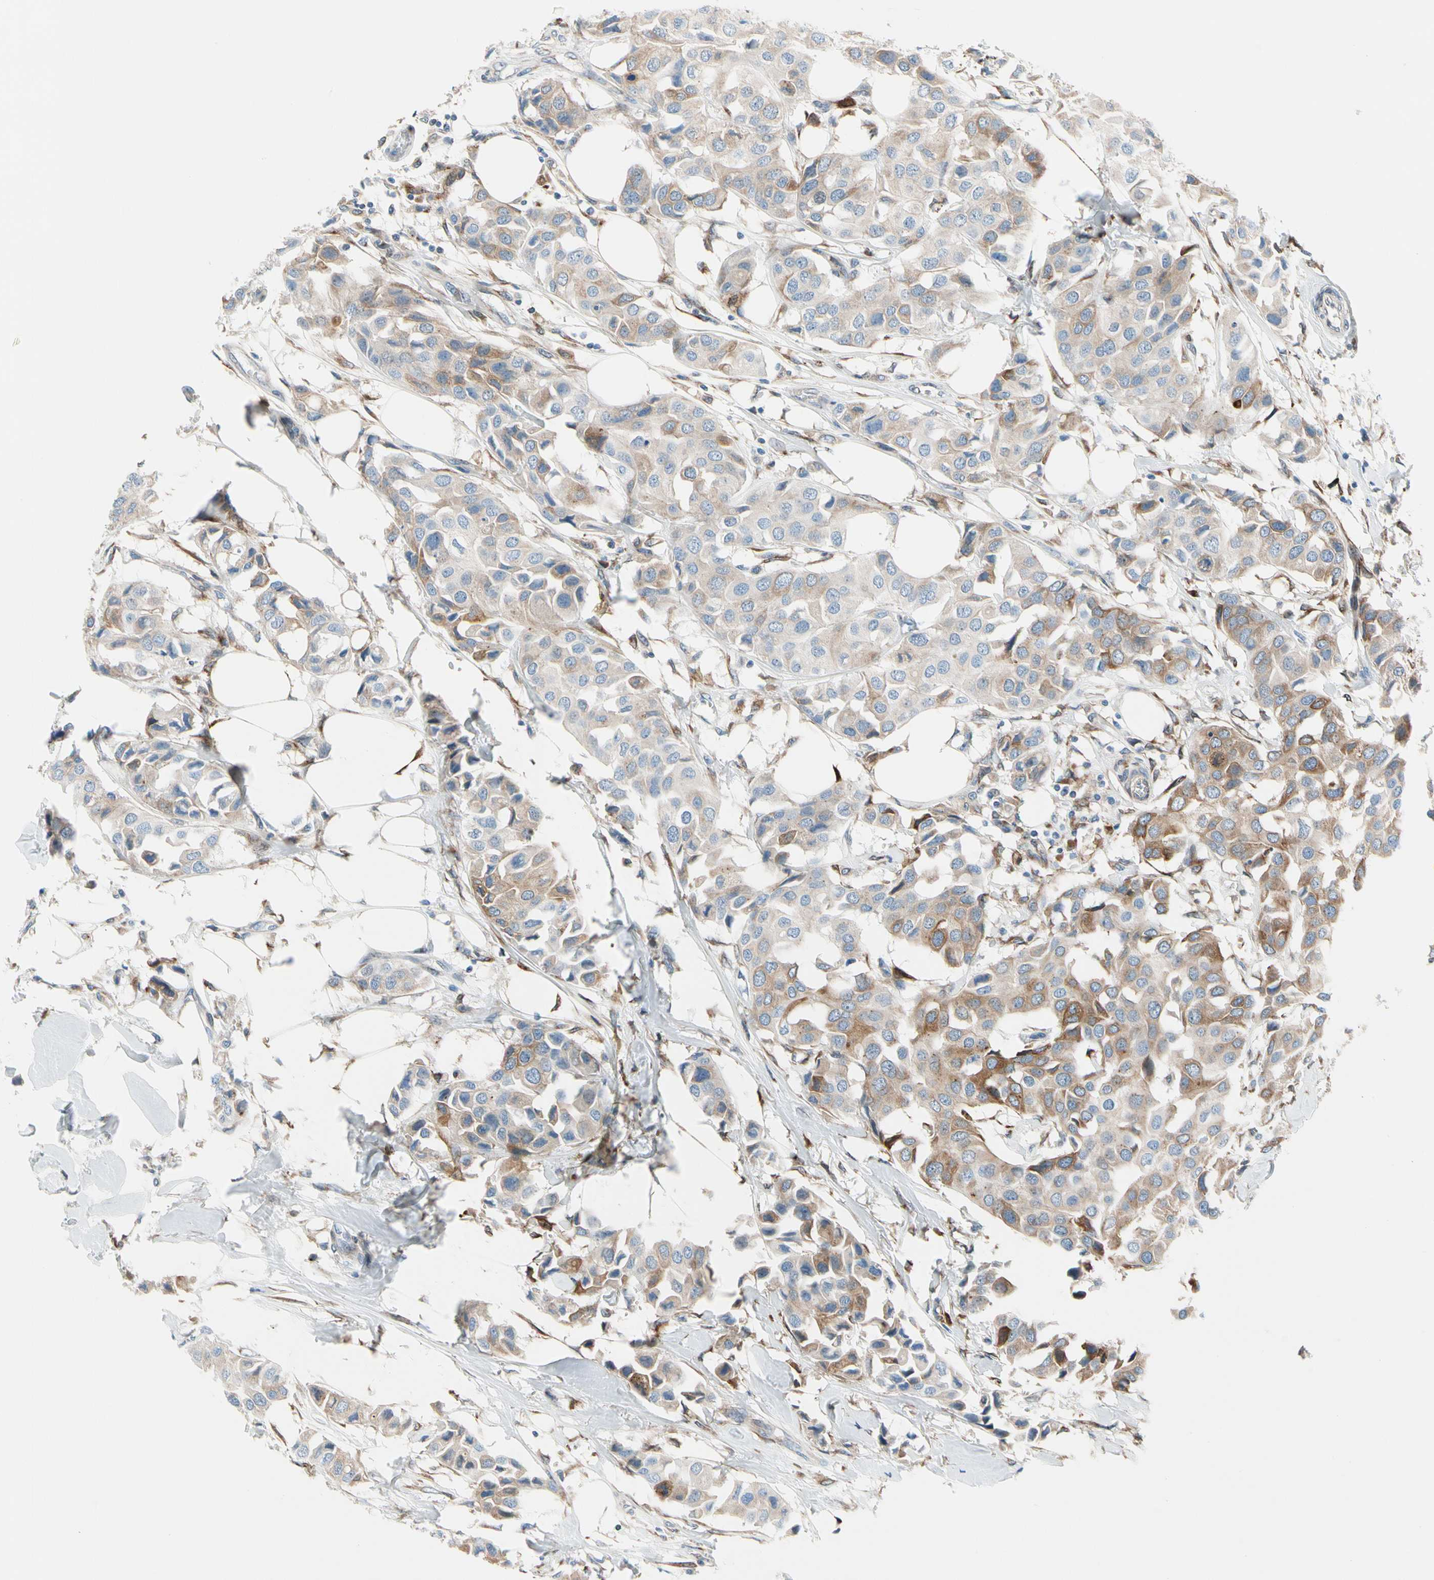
{"staining": {"intensity": "moderate", "quantity": "<25%", "location": "cytoplasmic/membranous"}, "tissue": "breast cancer", "cell_type": "Tumor cells", "image_type": "cancer", "snomed": [{"axis": "morphology", "description": "Duct carcinoma"}, {"axis": "topography", "description": "Breast"}], "caption": "Protein positivity by IHC displays moderate cytoplasmic/membranous staining in approximately <25% of tumor cells in invasive ductal carcinoma (breast).", "gene": "NUCB1", "patient": {"sex": "female", "age": 80}}